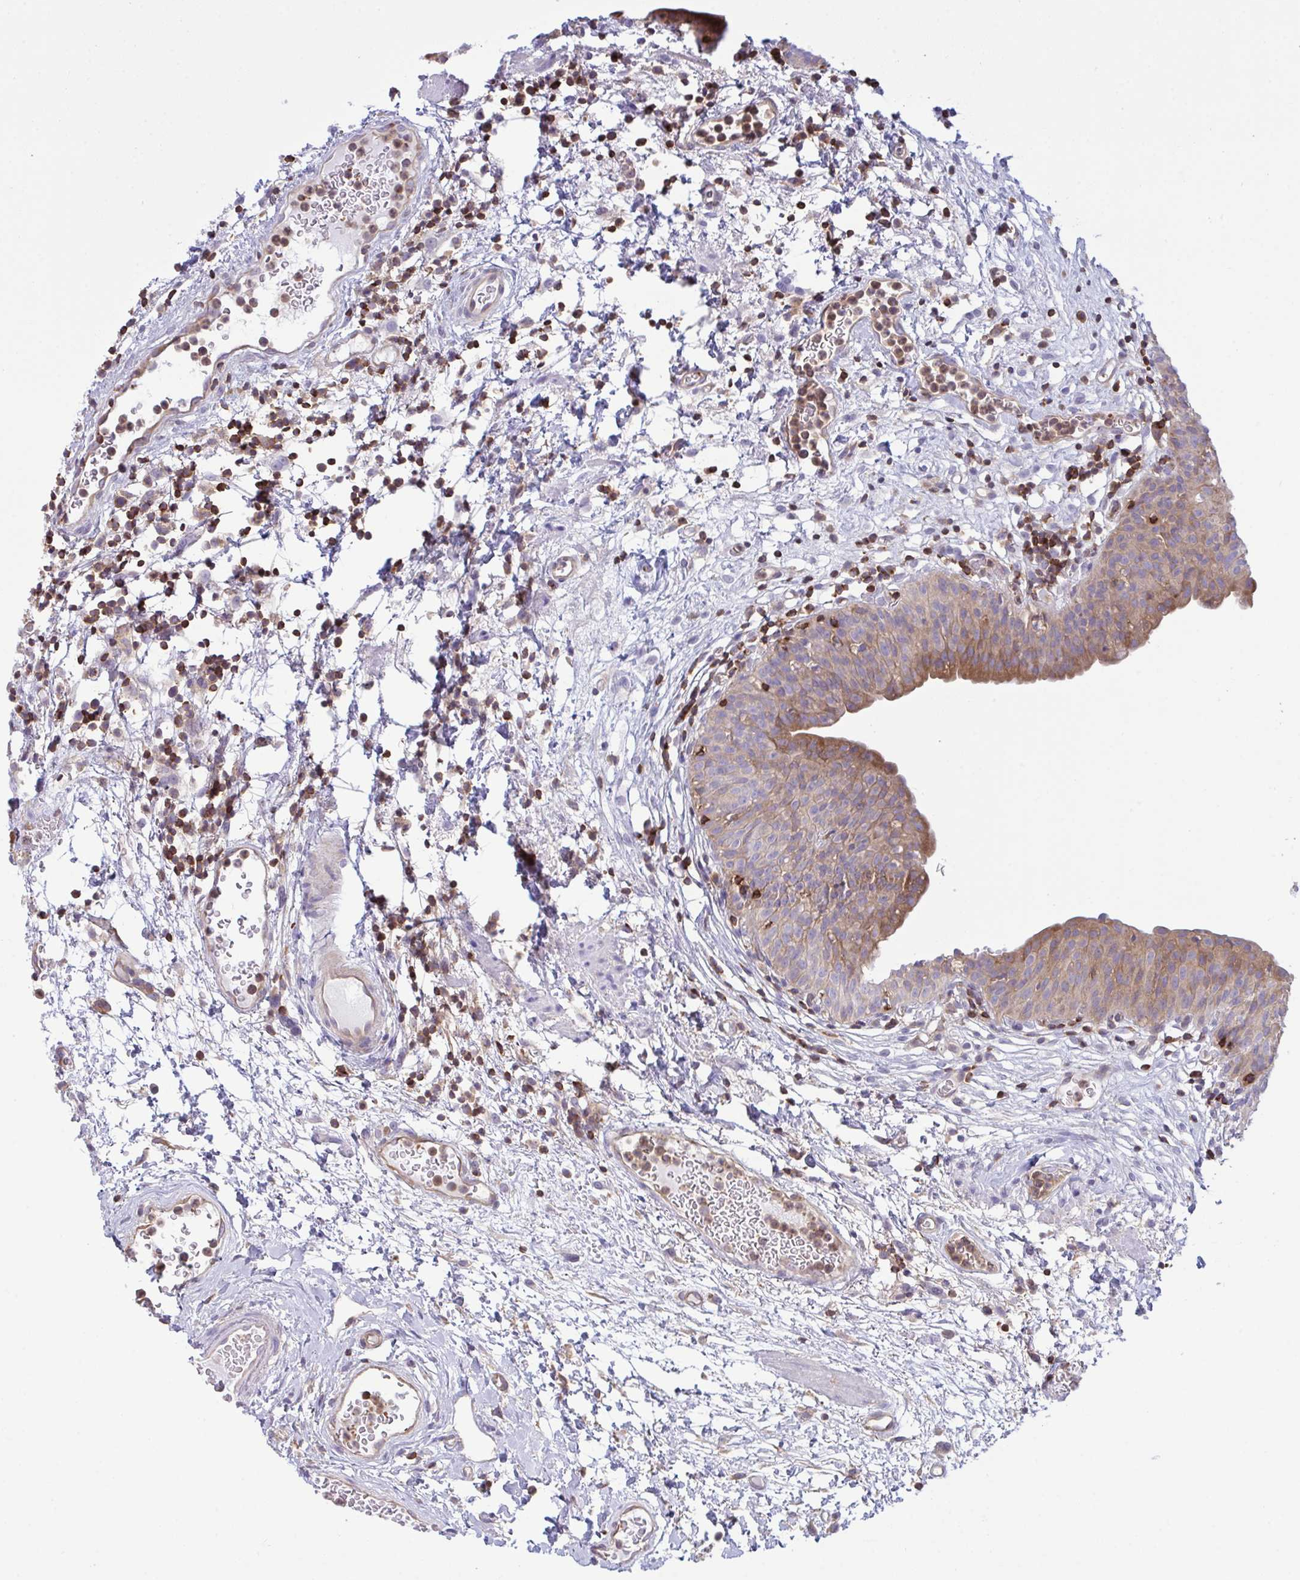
{"staining": {"intensity": "moderate", "quantity": "25%-75%", "location": "cytoplasmic/membranous"}, "tissue": "urinary bladder", "cell_type": "Urothelial cells", "image_type": "normal", "snomed": [{"axis": "morphology", "description": "Normal tissue, NOS"}, {"axis": "morphology", "description": "Inflammation, NOS"}, {"axis": "topography", "description": "Urinary bladder"}], "caption": "High-power microscopy captured an immunohistochemistry photomicrograph of benign urinary bladder, revealing moderate cytoplasmic/membranous positivity in about 25%-75% of urothelial cells.", "gene": "TSC22D3", "patient": {"sex": "male", "age": 57}}